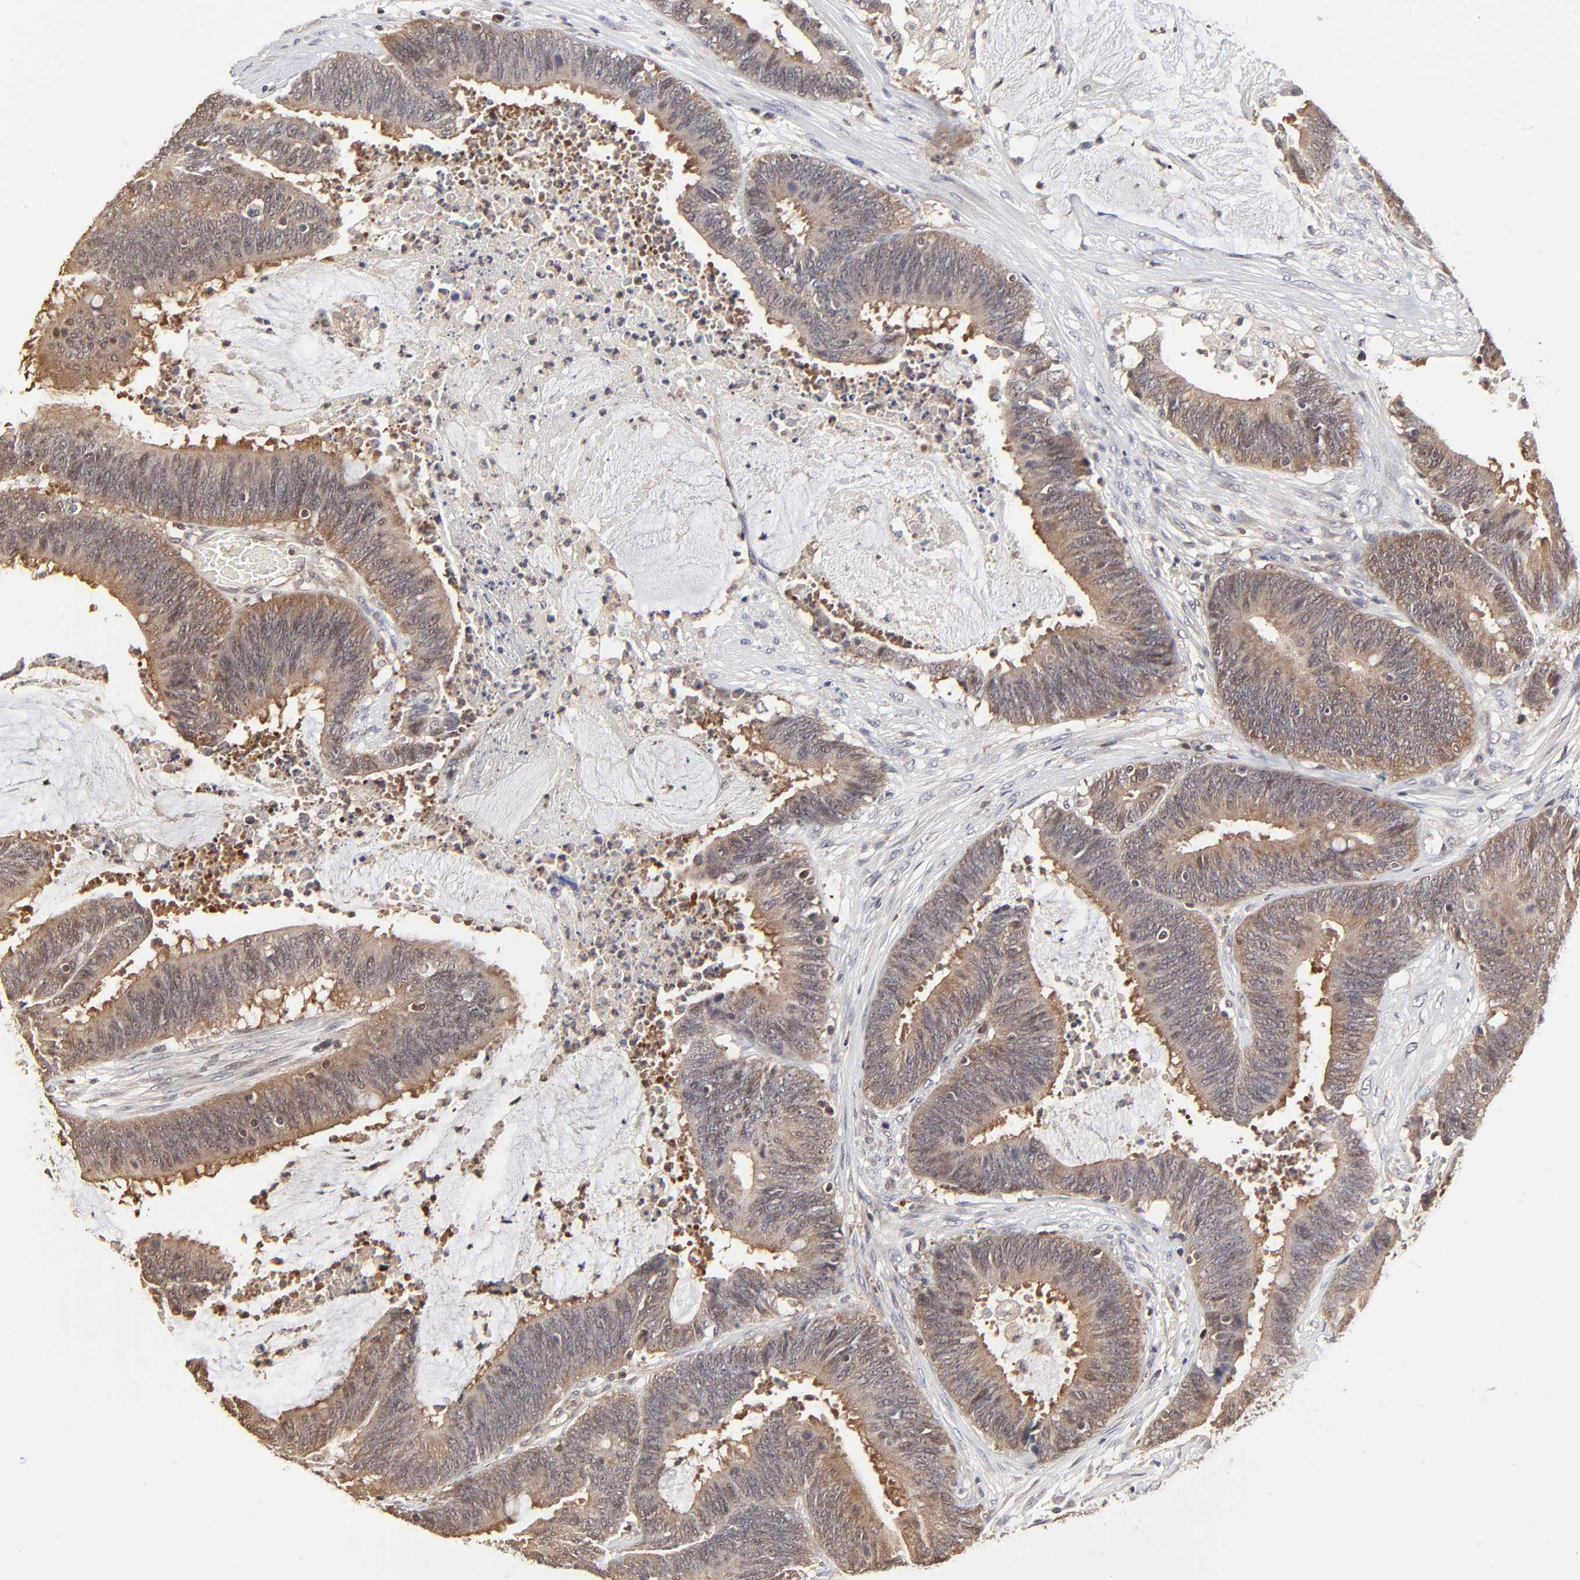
{"staining": {"intensity": "weak", "quantity": ">75%", "location": "cytoplasmic/membranous"}, "tissue": "colorectal cancer", "cell_type": "Tumor cells", "image_type": "cancer", "snomed": [{"axis": "morphology", "description": "Adenocarcinoma, NOS"}, {"axis": "topography", "description": "Rectum"}], "caption": "Immunohistochemistry (IHC) (DAB (3,3'-diaminobenzidine)) staining of adenocarcinoma (colorectal) exhibits weak cytoplasmic/membranous protein staining in approximately >75% of tumor cells.", "gene": "CASP3", "patient": {"sex": "female", "age": 66}}